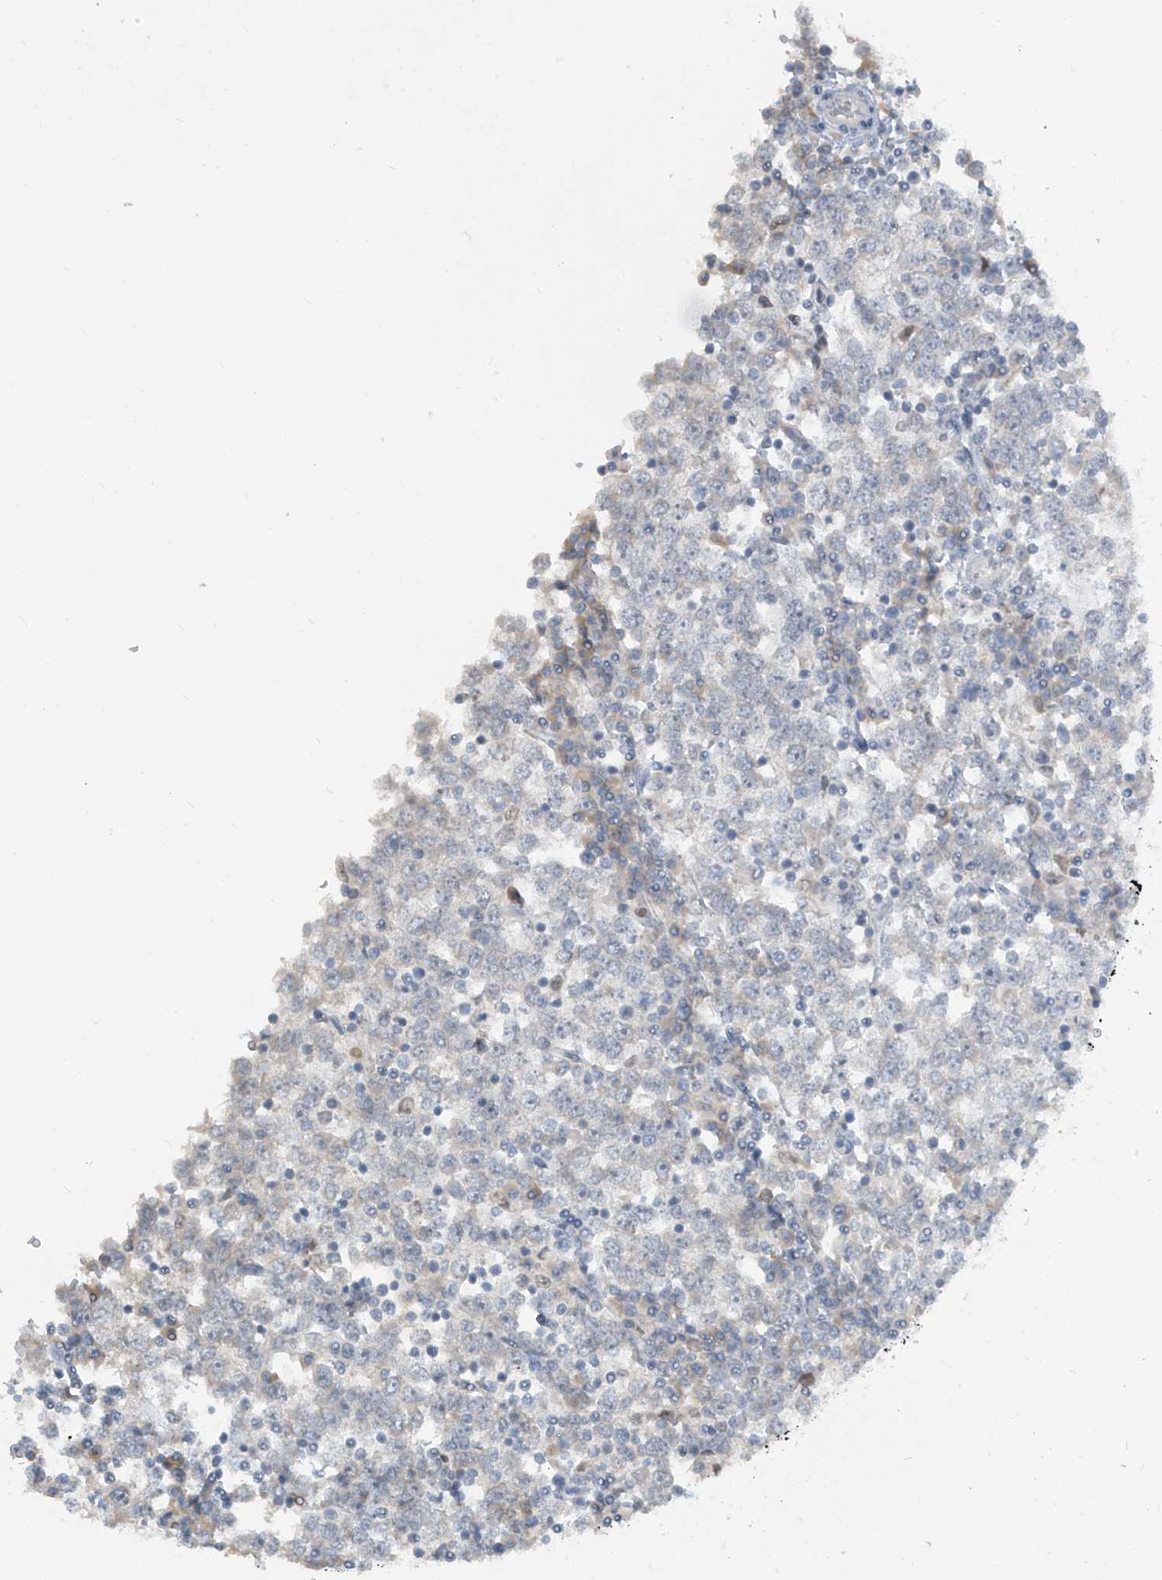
{"staining": {"intensity": "negative", "quantity": "none", "location": "none"}, "tissue": "testis cancer", "cell_type": "Tumor cells", "image_type": "cancer", "snomed": [{"axis": "morphology", "description": "Seminoma, NOS"}, {"axis": "topography", "description": "Testis"}], "caption": "This is a photomicrograph of immunohistochemistry staining of testis cancer (seminoma), which shows no positivity in tumor cells.", "gene": "METAP1D", "patient": {"sex": "male", "age": 65}}